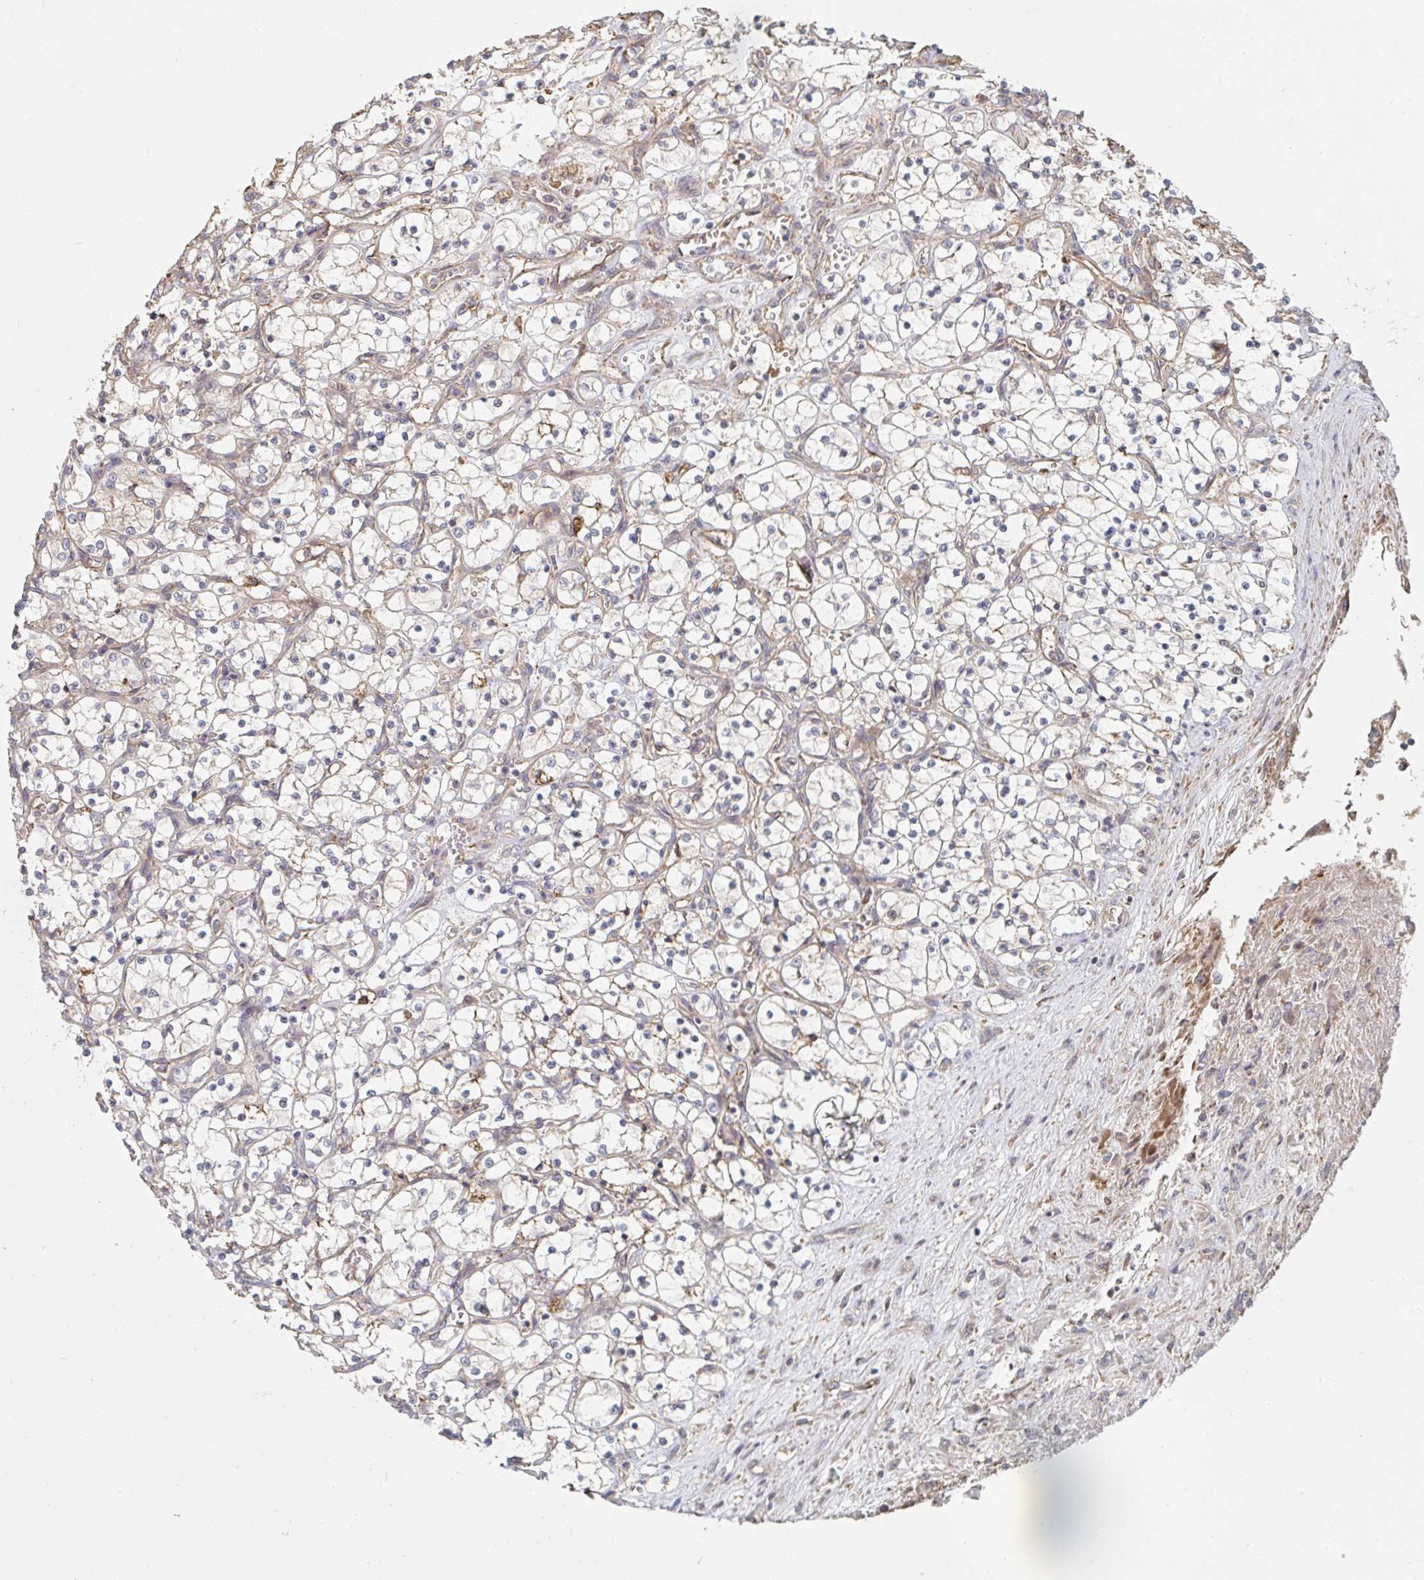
{"staining": {"intensity": "negative", "quantity": "none", "location": "none"}, "tissue": "renal cancer", "cell_type": "Tumor cells", "image_type": "cancer", "snomed": [{"axis": "morphology", "description": "Adenocarcinoma, NOS"}, {"axis": "topography", "description": "Kidney"}], "caption": "Tumor cells are negative for brown protein staining in renal adenocarcinoma.", "gene": "PTEN", "patient": {"sex": "female", "age": 69}}